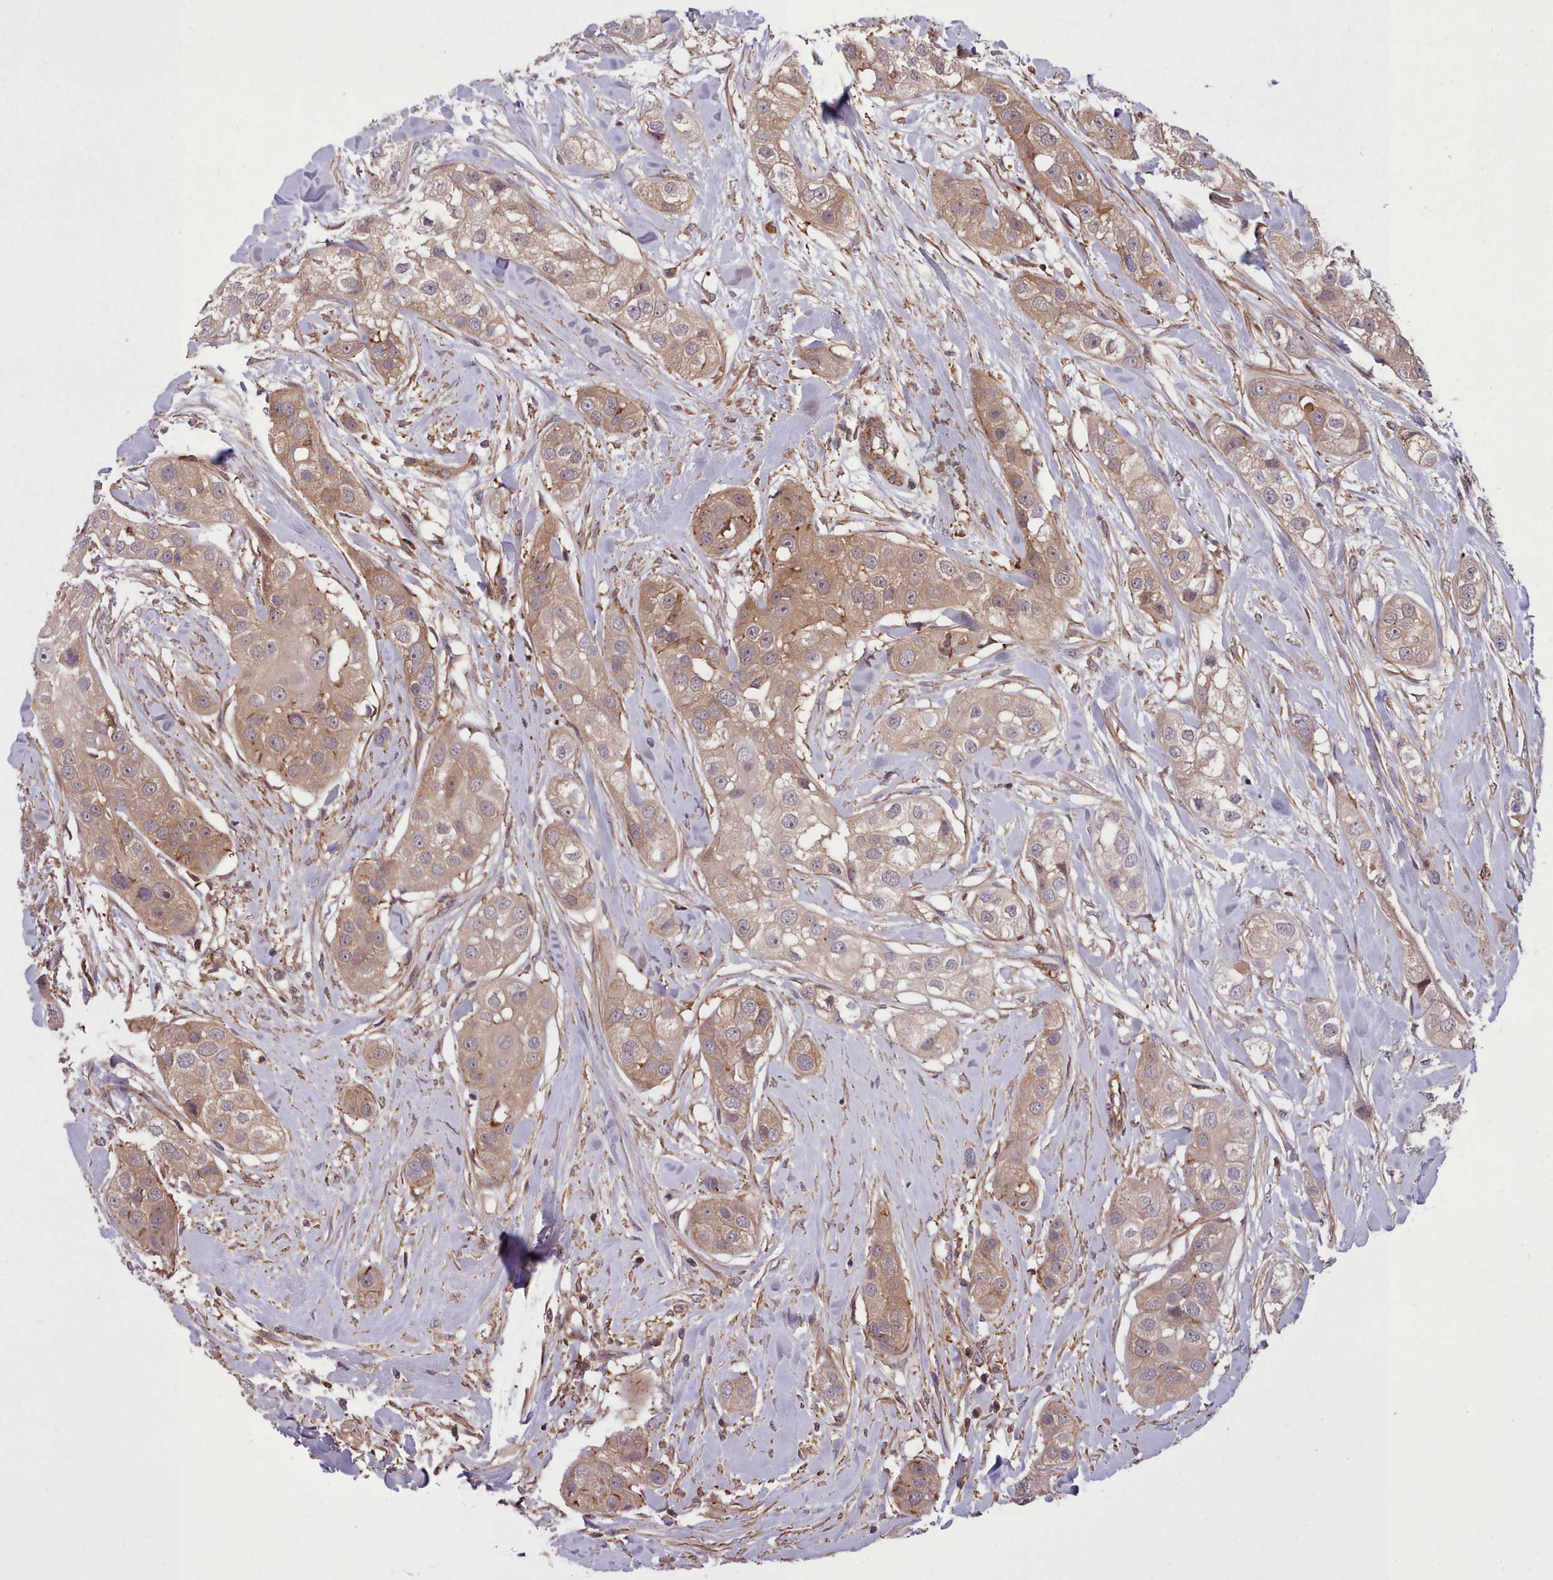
{"staining": {"intensity": "moderate", "quantity": ">75%", "location": "cytoplasmic/membranous"}, "tissue": "head and neck cancer", "cell_type": "Tumor cells", "image_type": "cancer", "snomed": [{"axis": "morphology", "description": "Normal tissue, NOS"}, {"axis": "morphology", "description": "Squamous cell carcinoma, NOS"}, {"axis": "topography", "description": "Skeletal muscle"}, {"axis": "topography", "description": "Head-Neck"}], "caption": "This image shows immunohistochemistry (IHC) staining of human squamous cell carcinoma (head and neck), with medium moderate cytoplasmic/membranous staining in approximately >75% of tumor cells.", "gene": "STUB1", "patient": {"sex": "male", "age": 51}}